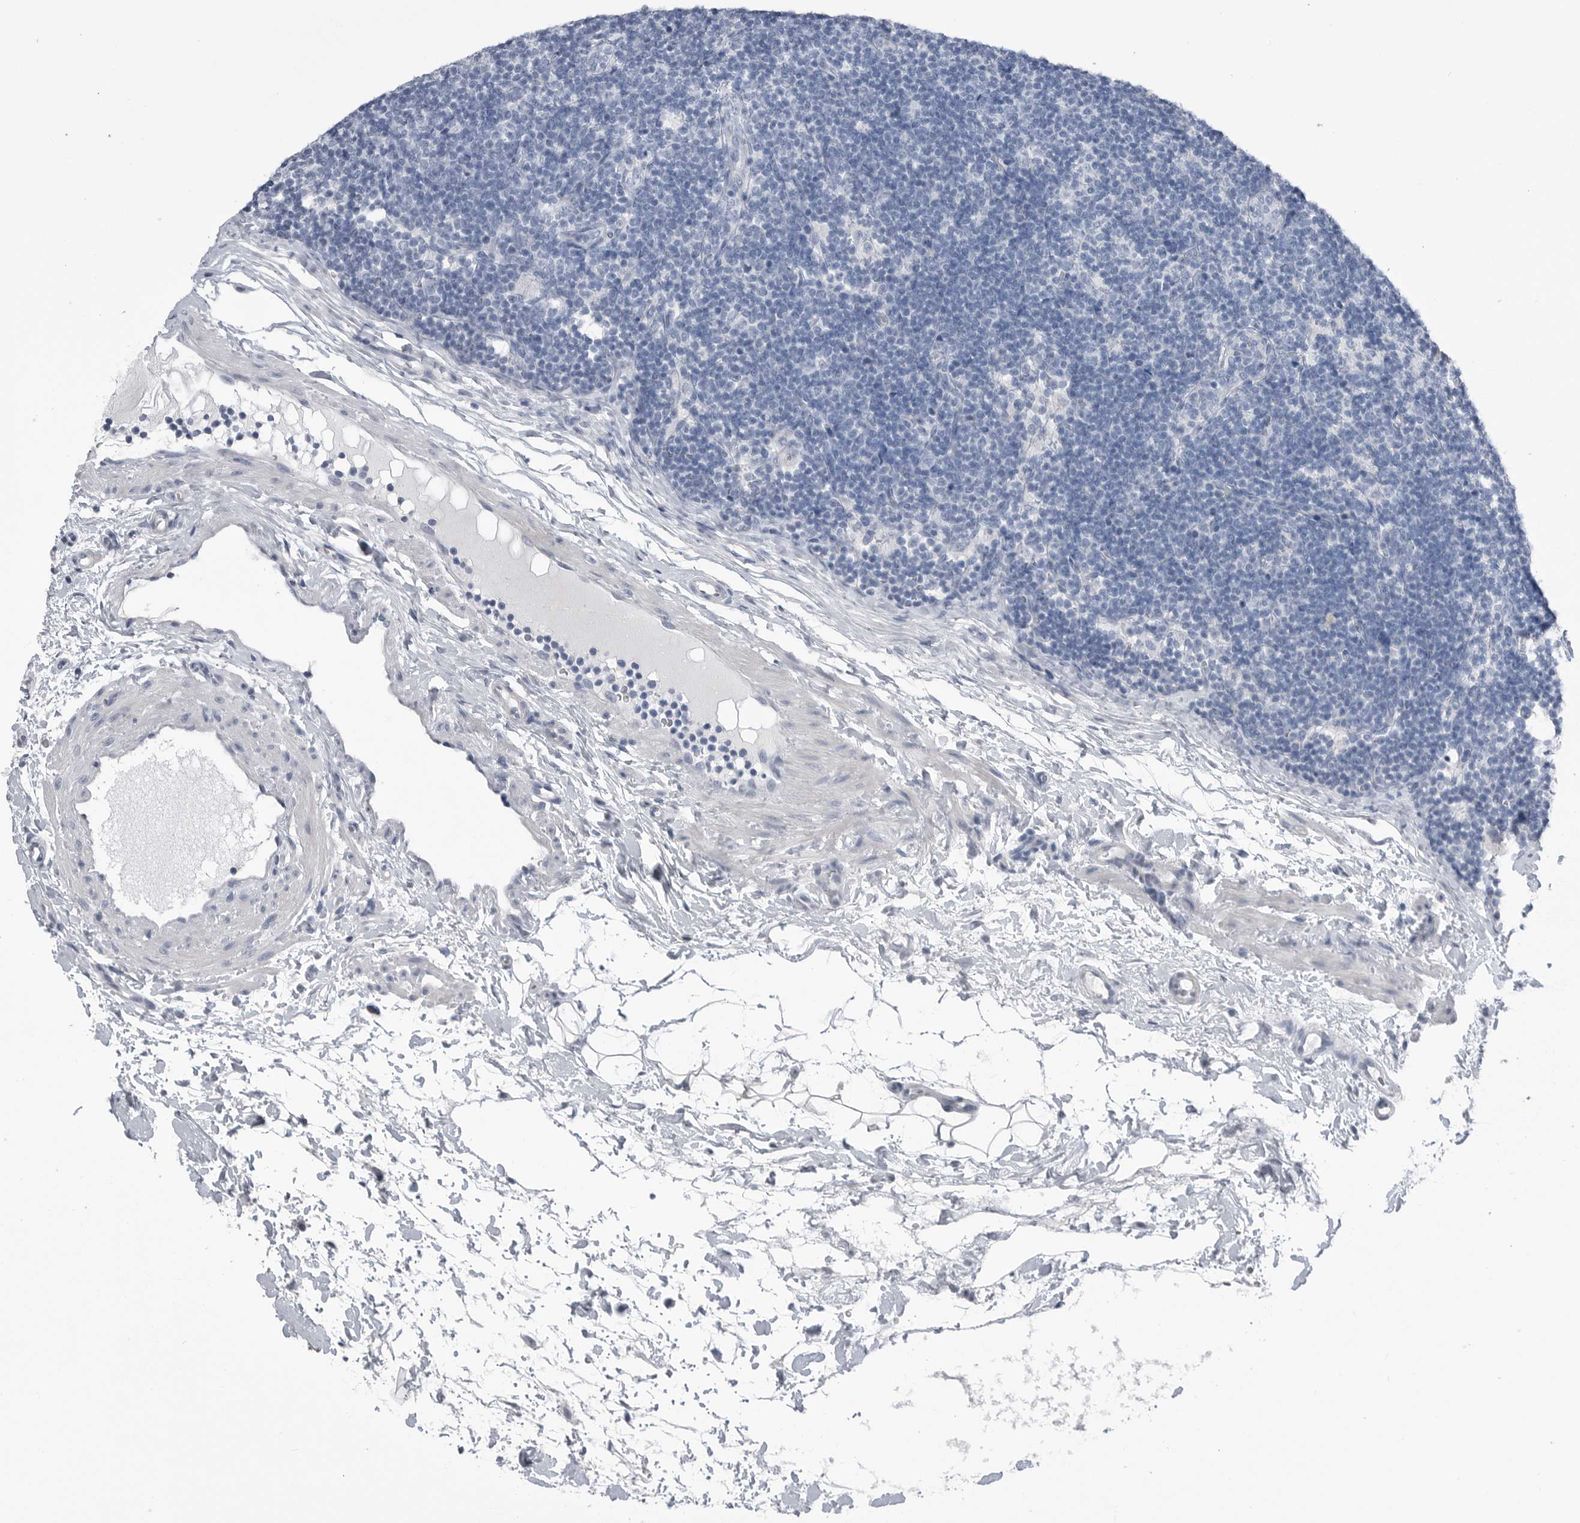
{"staining": {"intensity": "negative", "quantity": "none", "location": "none"}, "tissue": "lymph node", "cell_type": "Germinal center cells", "image_type": "normal", "snomed": [{"axis": "morphology", "description": "Normal tissue, NOS"}, {"axis": "topography", "description": "Lymph node"}], "caption": "Germinal center cells show no significant protein positivity in normal lymph node.", "gene": "ABHD12", "patient": {"sex": "female", "age": 22}}